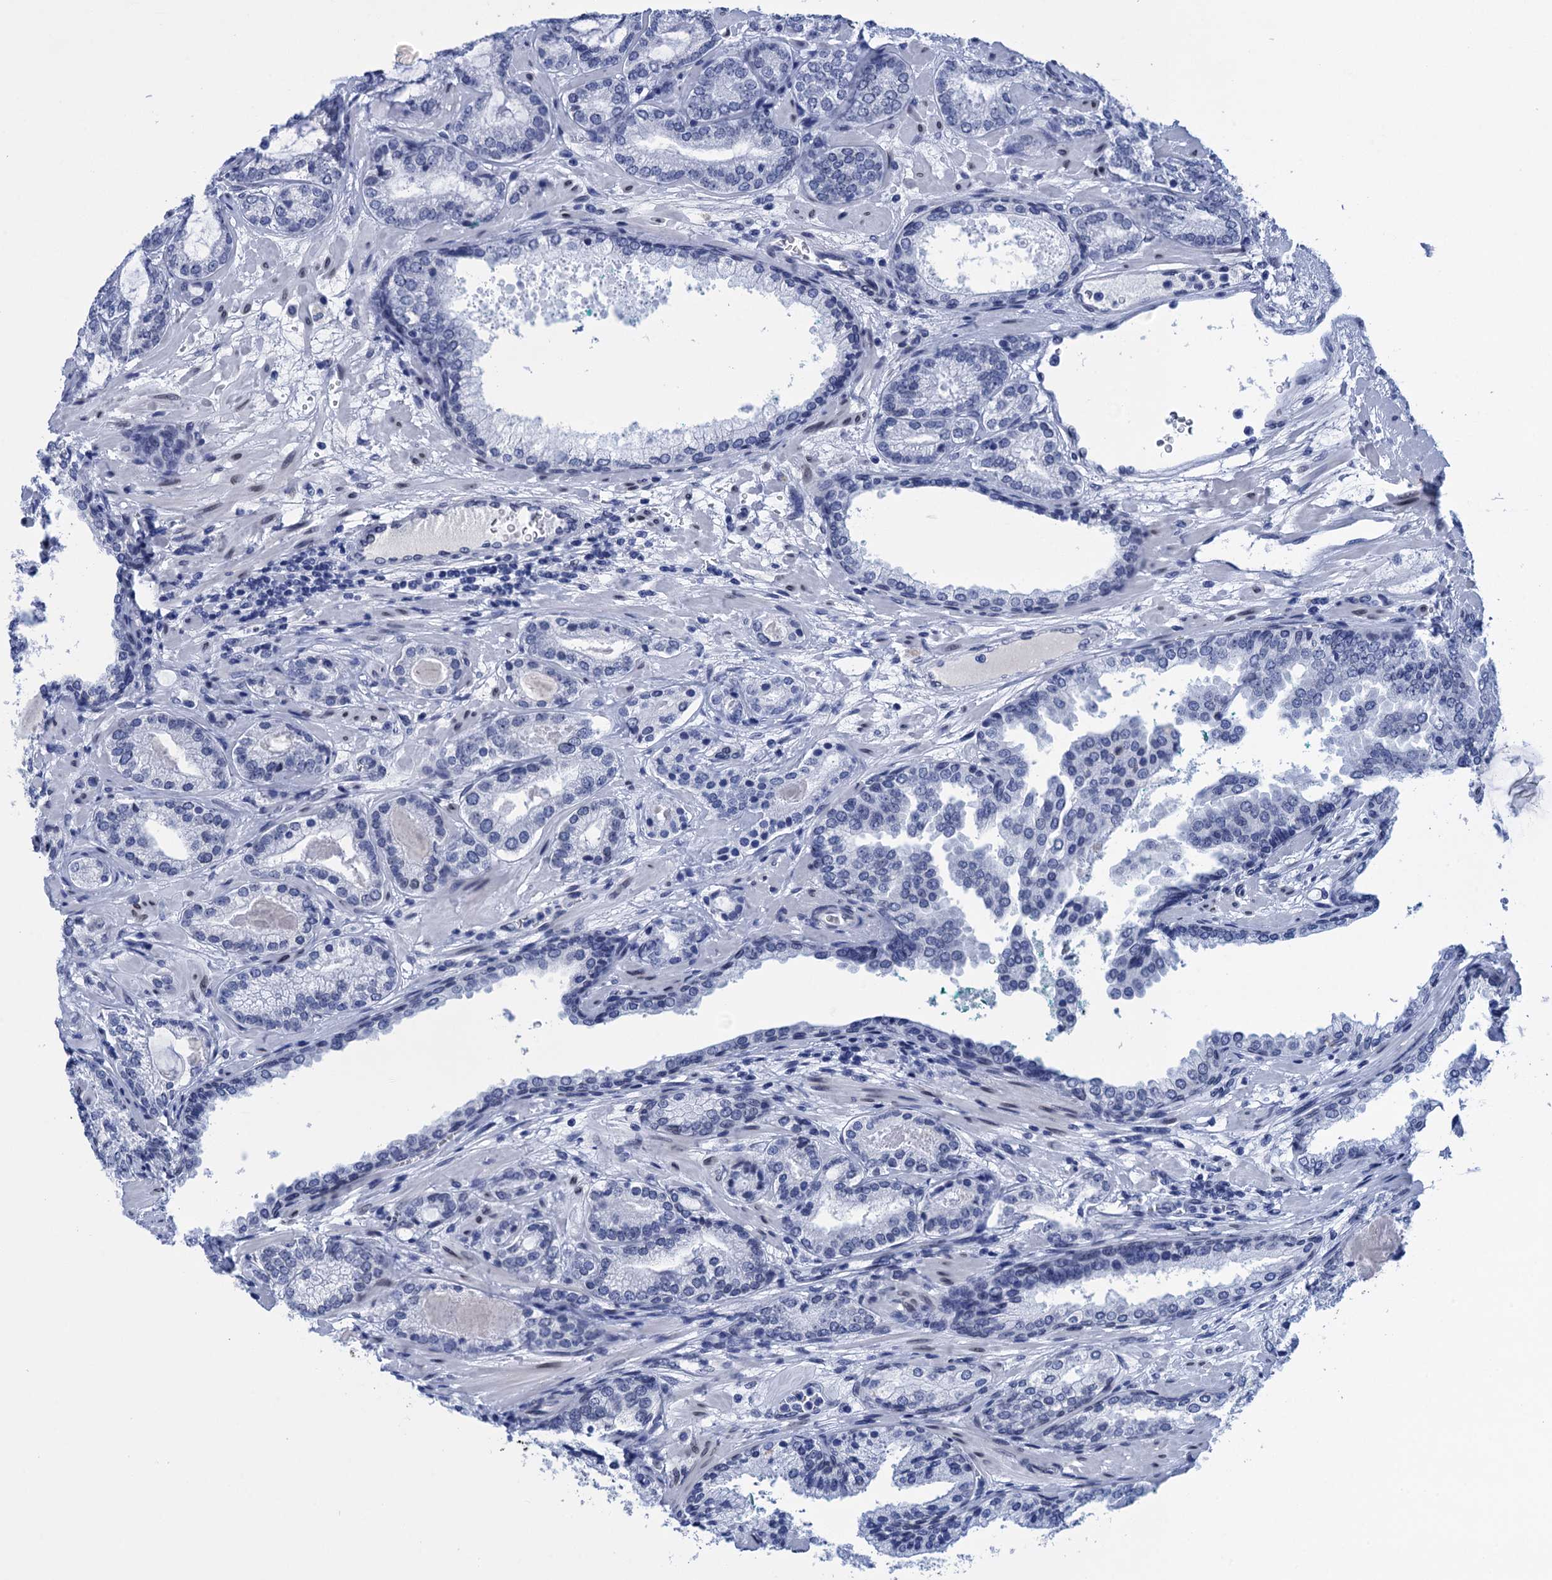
{"staining": {"intensity": "negative", "quantity": "none", "location": "none"}, "tissue": "prostate cancer", "cell_type": "Tumor cells", "image_type": "cancer", "snomed": [{"axis": "morphology", "description": "Adenocarcinoma, High grade"}, {"axis": "topography", "description": "Prostate"}], "caption": "The image demonstrates no significant expression in tumor cells of prostate cancer.", "gene": "METTL25", "patient": {"sex": "male", "age": 60}}